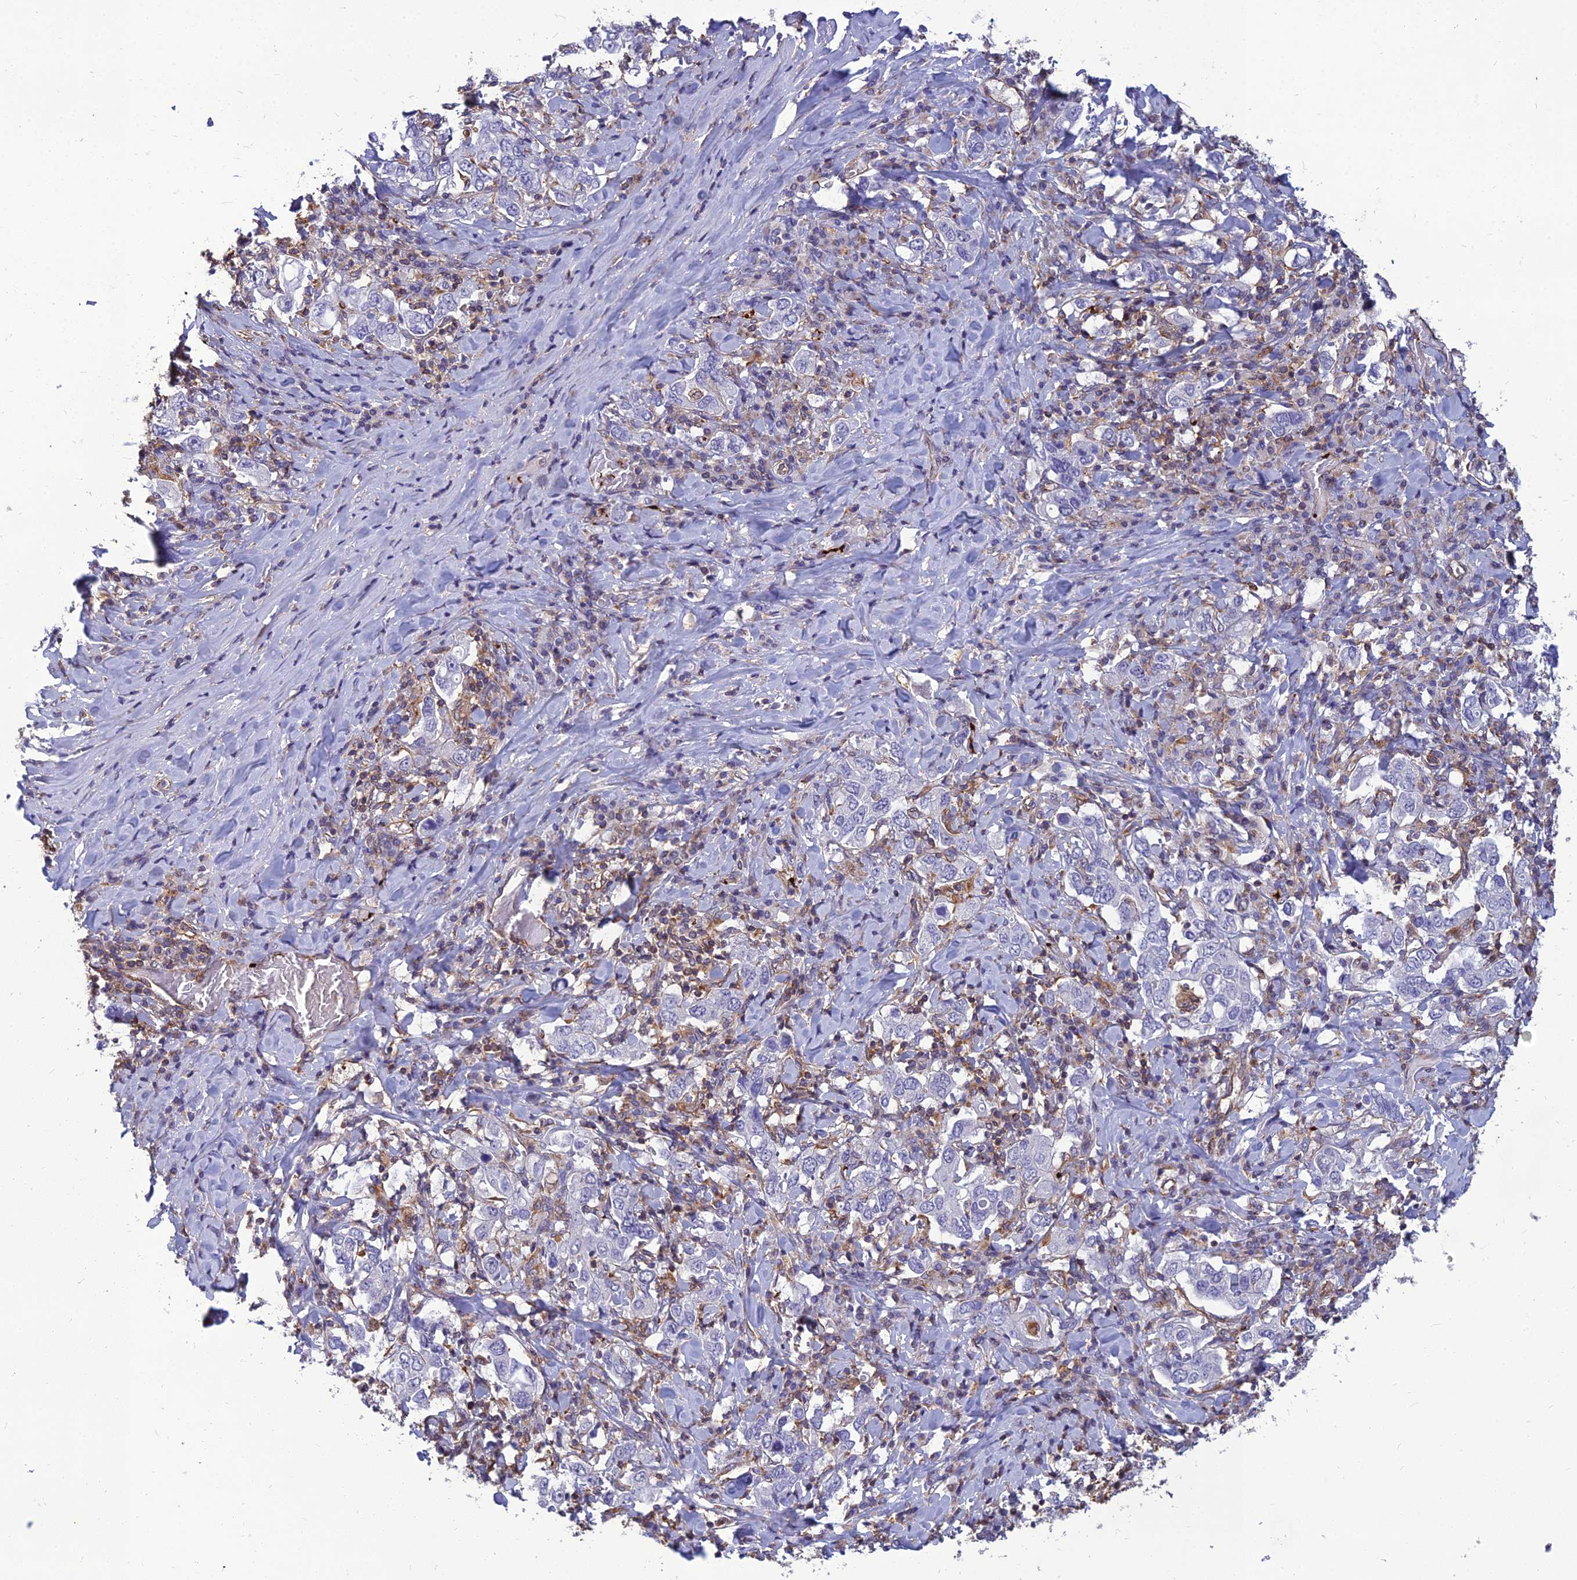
{"staining": {"intensity": "negative", "quantity": "none", "location": "none"}, "tissue": "stomach cancer", "cell_type": "Tumor cells", "image_type": "cancer", "snomed": [{"axis": "morphology", "description": "Adenocarcinoma, NOS"}, {"axis": "topography", "description": "Stomach, upper"}], "caption": "The immunohistochemistry (IHC) histopathology image has no significant expression in tumor cells of stomach cancer (adenocarcinoma) tissue. (DAB IHC with hematoxylin counter stain).", "gene": "PSMD11", "patient": {"sex": "male", "age": 62}}